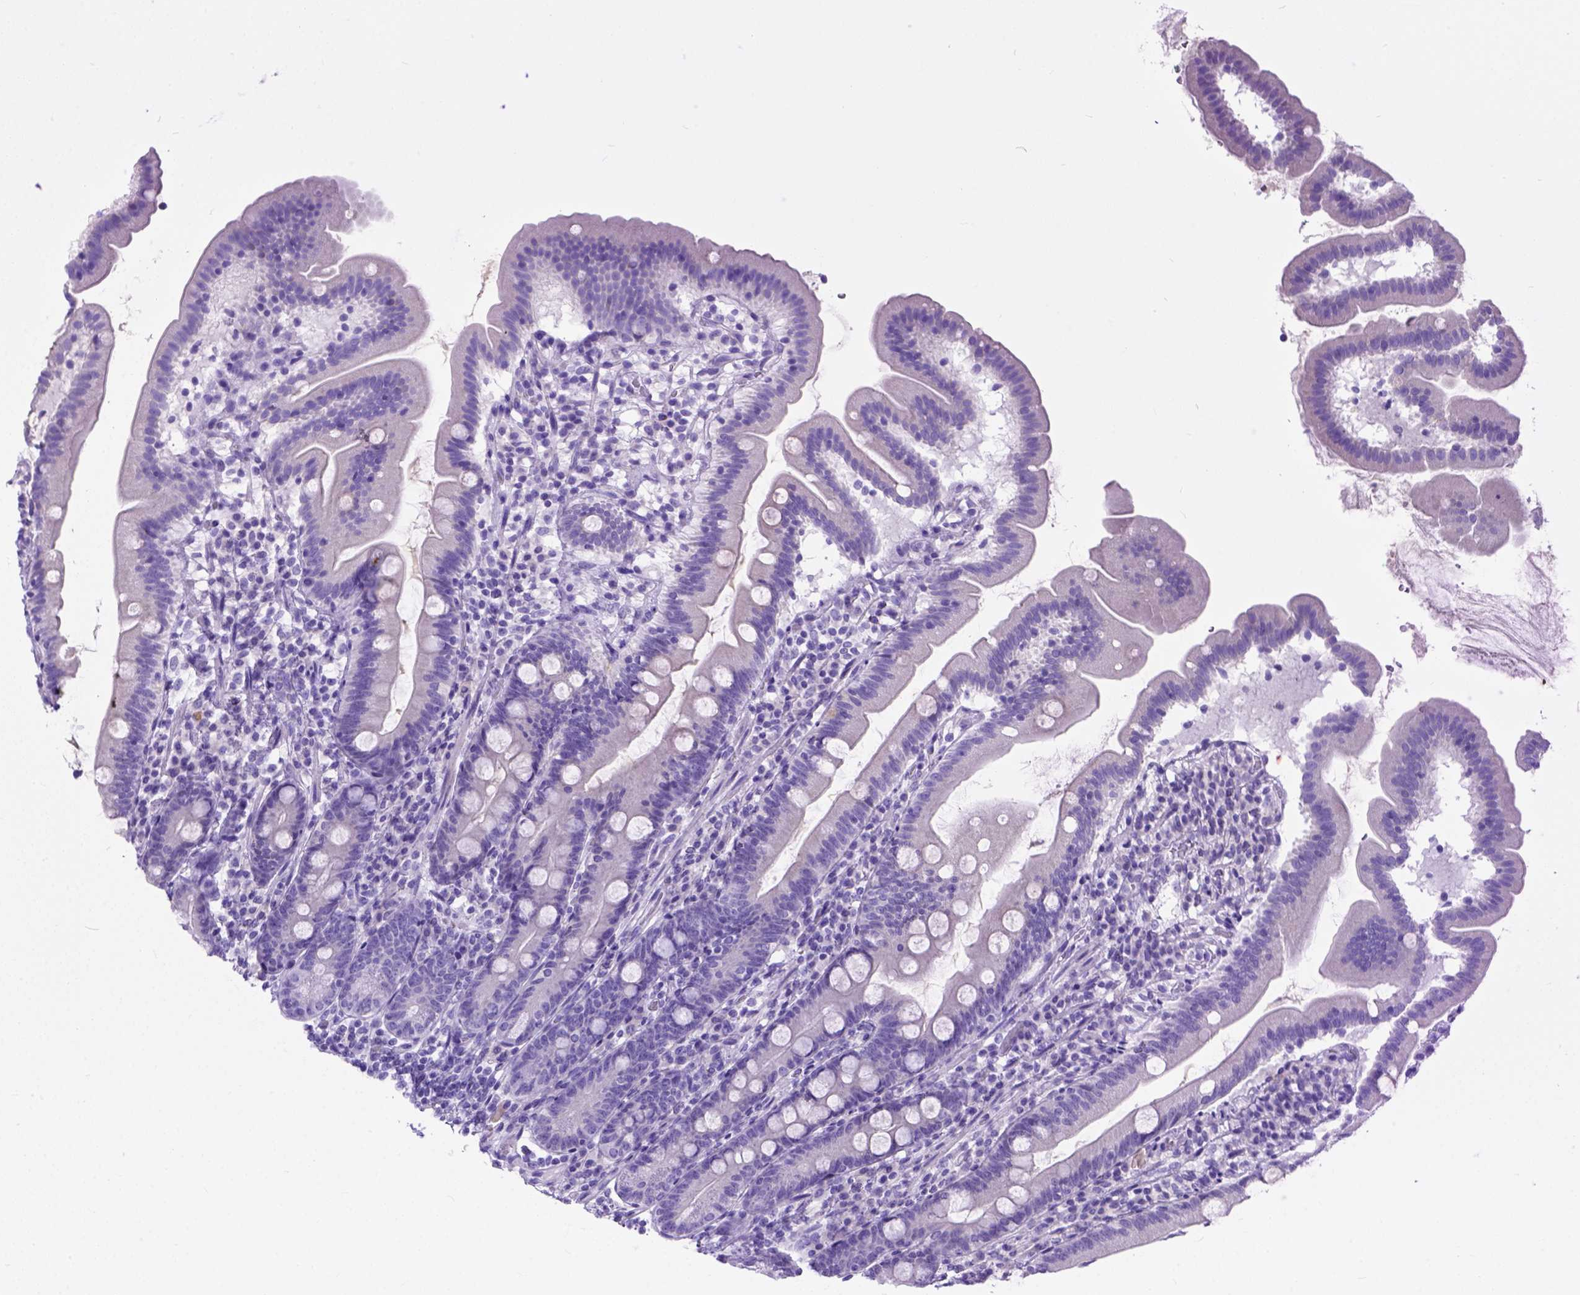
{"staining": {"intensity": "negative", "quantity": "none", "location": "none"}, "tissue": "duodenum", "cell_type": "Glandular cells", "image_type": "normal", "snomed": [{"axis": "morphology", "description": "Normal tissue, NOS"}, {"axis": "topography", "description": "Duodenum"}], "caption": "A high-resolution micrograph shows IHC staining of unremarkable duodenum, which shows no significant expression in glandular cells.", "gene": "ODAD3", "patient": {"sex": "female", "age": 67}}